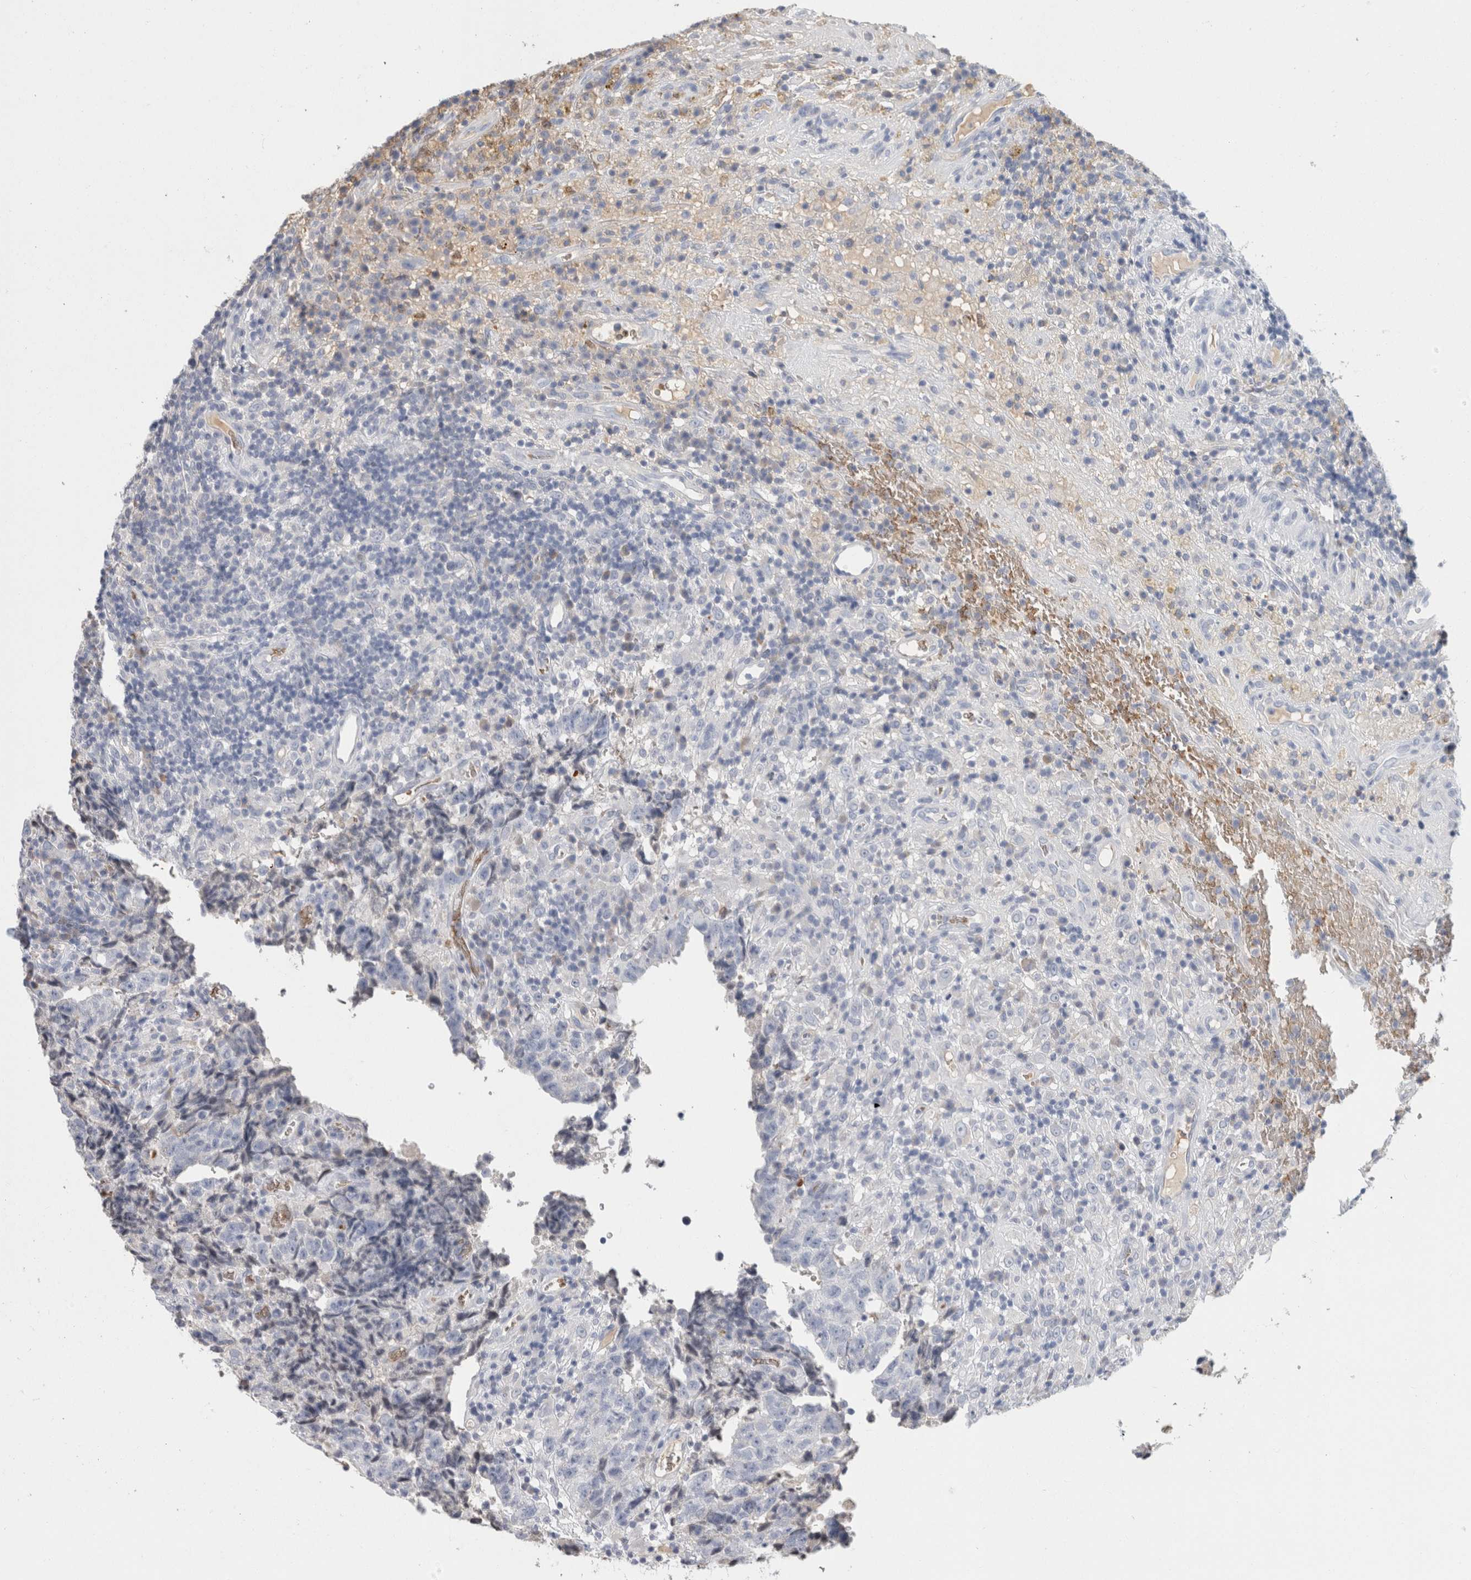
{"staining": {"intensity": "negative", "quantity": "none", "location": "none"}, "tissue": "testis cancer", "cell_type": "Tumor cells", "image_type": "cancer", "snomed": [{"axis": "morphology", "description": "Necrosis, NOS"}, {"axis": "morphology", "description": "Carcinoma, Embryonal, NOS"}, {"axis": "topography", "description": "Testis"}], "caption": "This is a histopathology image of immunohistochemistry (IHC) staining of embryonal carcinoma (testis), which shows no positivity in tumor cells. Brightfield microscopy of immunohistochemistry (IHC) stained with DAB (3,3'-diaminobenzidine) (brown) and hematoxylin (blue), captured at high magnification.", "gene": "CA1", "patient": {"sex": "male", "age": 19}}